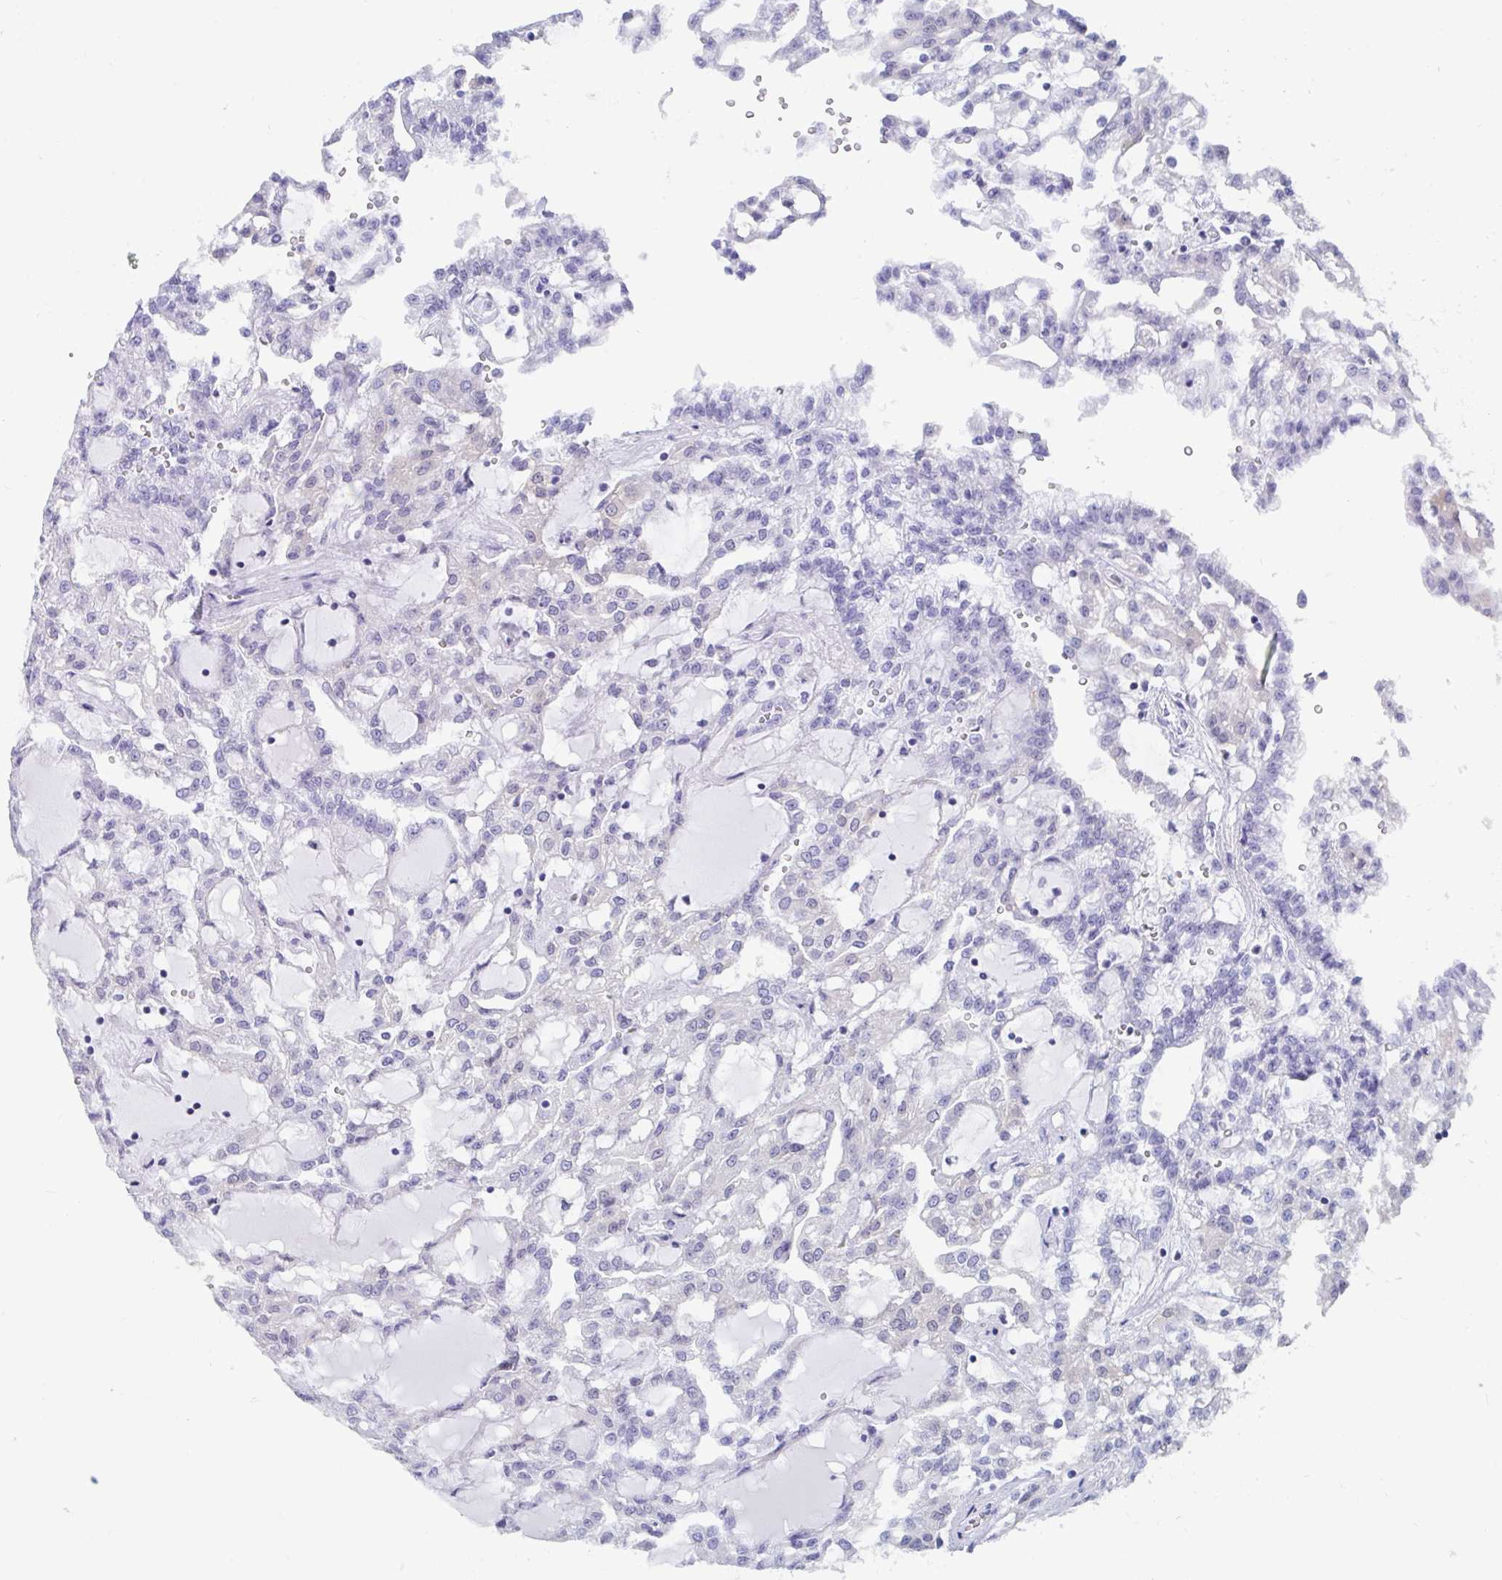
{"staining": {"intensity": "negative", "quantity": "none", "location": "none"}, "tissue": "renal cancer", "cell_type": "Tumor cells", "image_type": "cancer", "snomed": [{"axis": "morphology", "description": "Adenocarcinoma, NOS"}, {"axis": "topography", "description": "Kidney"}], "caption": "Tumor cells are negative for brown protein staining in renal cancer (adenocarcinoma). (DAB (3,3'-diaminobenzidine) immunohistochemistry (IHC), high magnification).", "gene": "GKN2", "patient": {"sex": "male", "age": 63}}